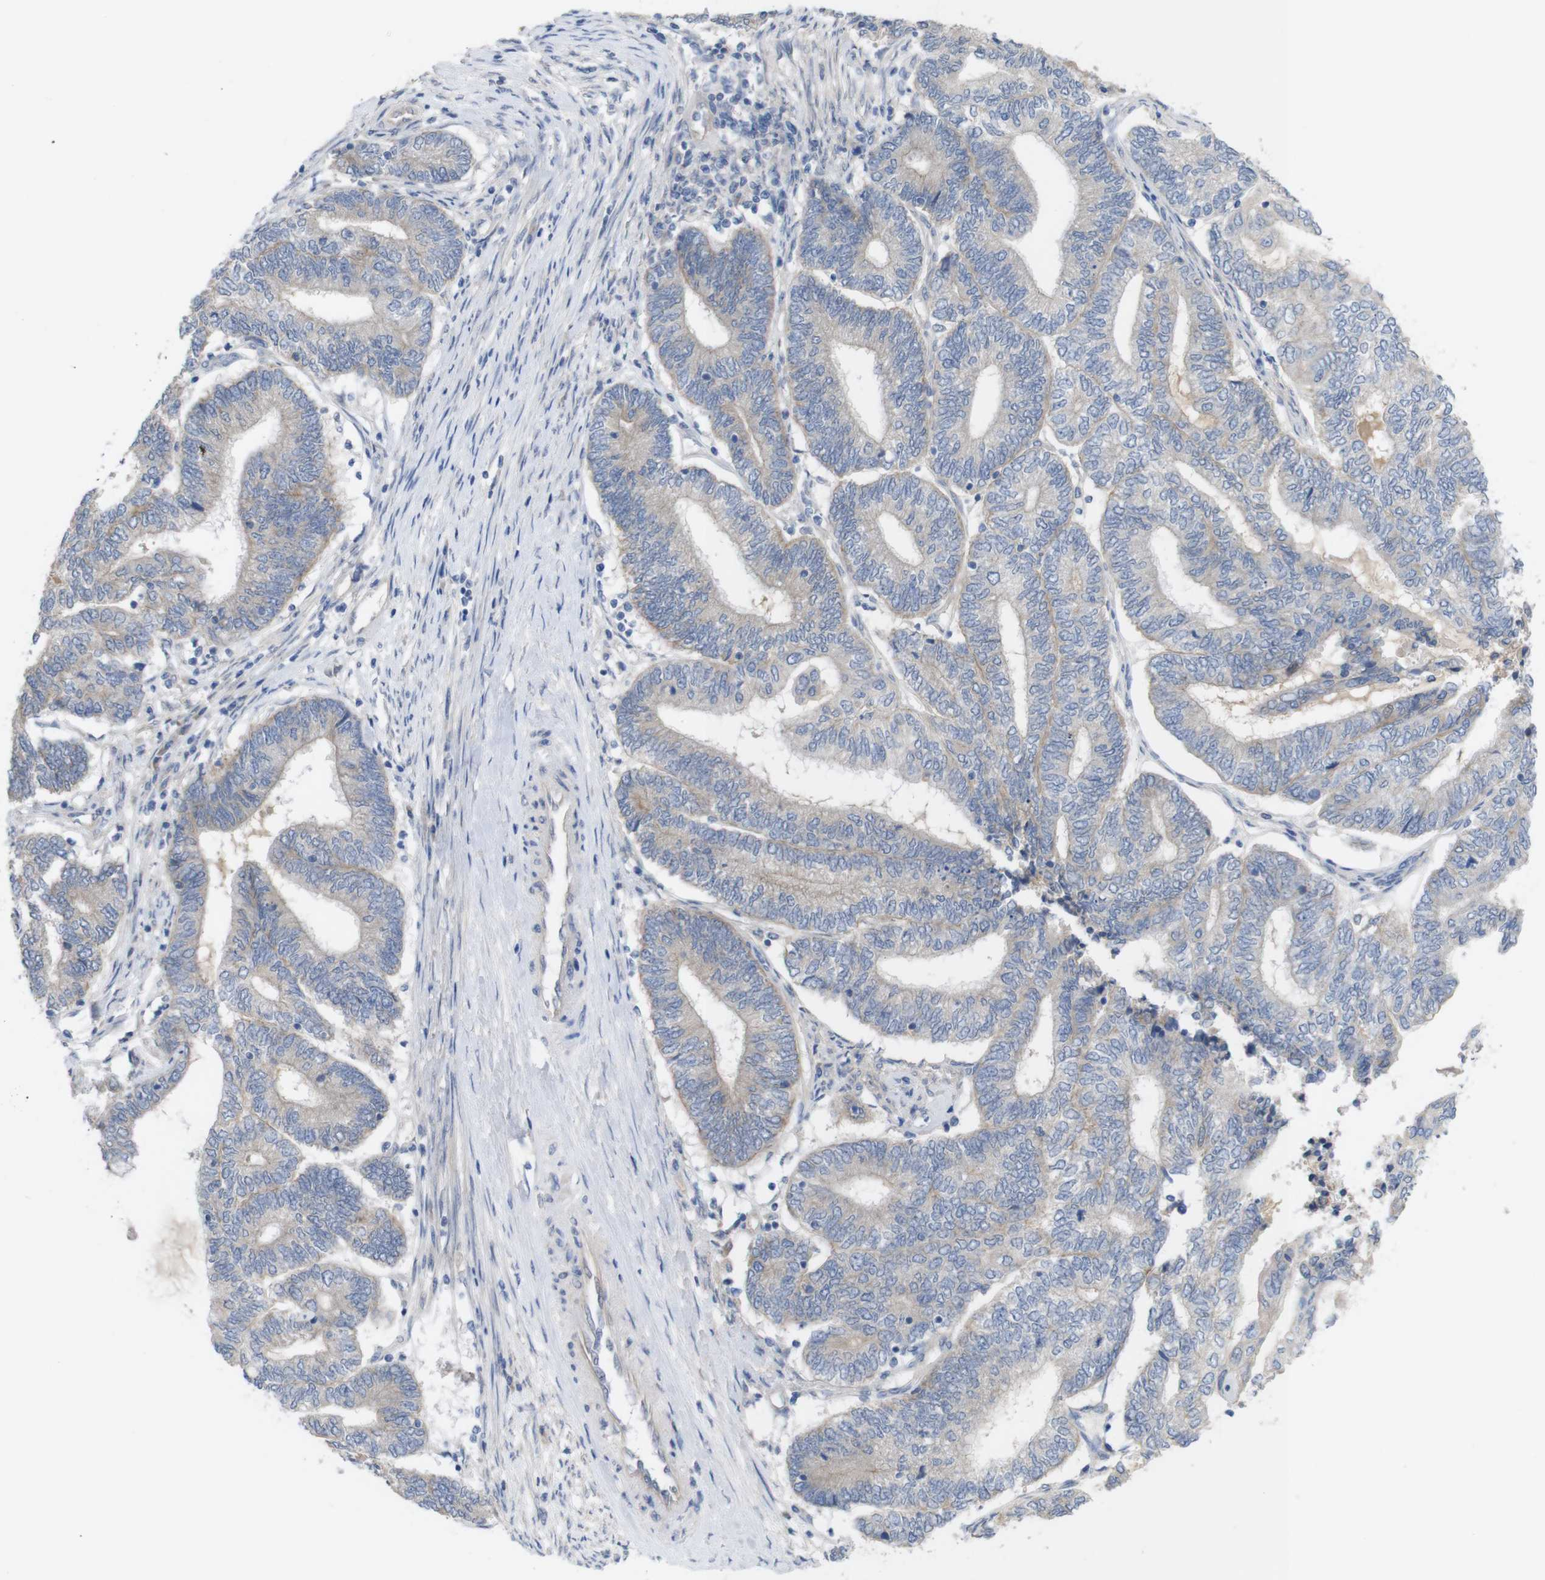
{"staining": {"intensity": "negative", "quantity": "none", "location": "none"}, "tissue": "endometrial cancer", "cell_type": "Tumor cells", "image_type": "cancer", "snomed": [{"axis": "morphology", "description": "Adenocarcinoma, NOS"}, {"axis": "topography", "description": "Uterus"}, {"axis": "topography", "description": "Endometrium"}], "caption": "This histopathology image is of adenocarcinoma (endometrial) stained with immunohistochemistry (IHC) to label a protein in brown with the nuclei are counter-stained blue. There is no expression in tumor cells.", "gene": "KIDINS220", "patient": {"sex": "female", "age": 70}}